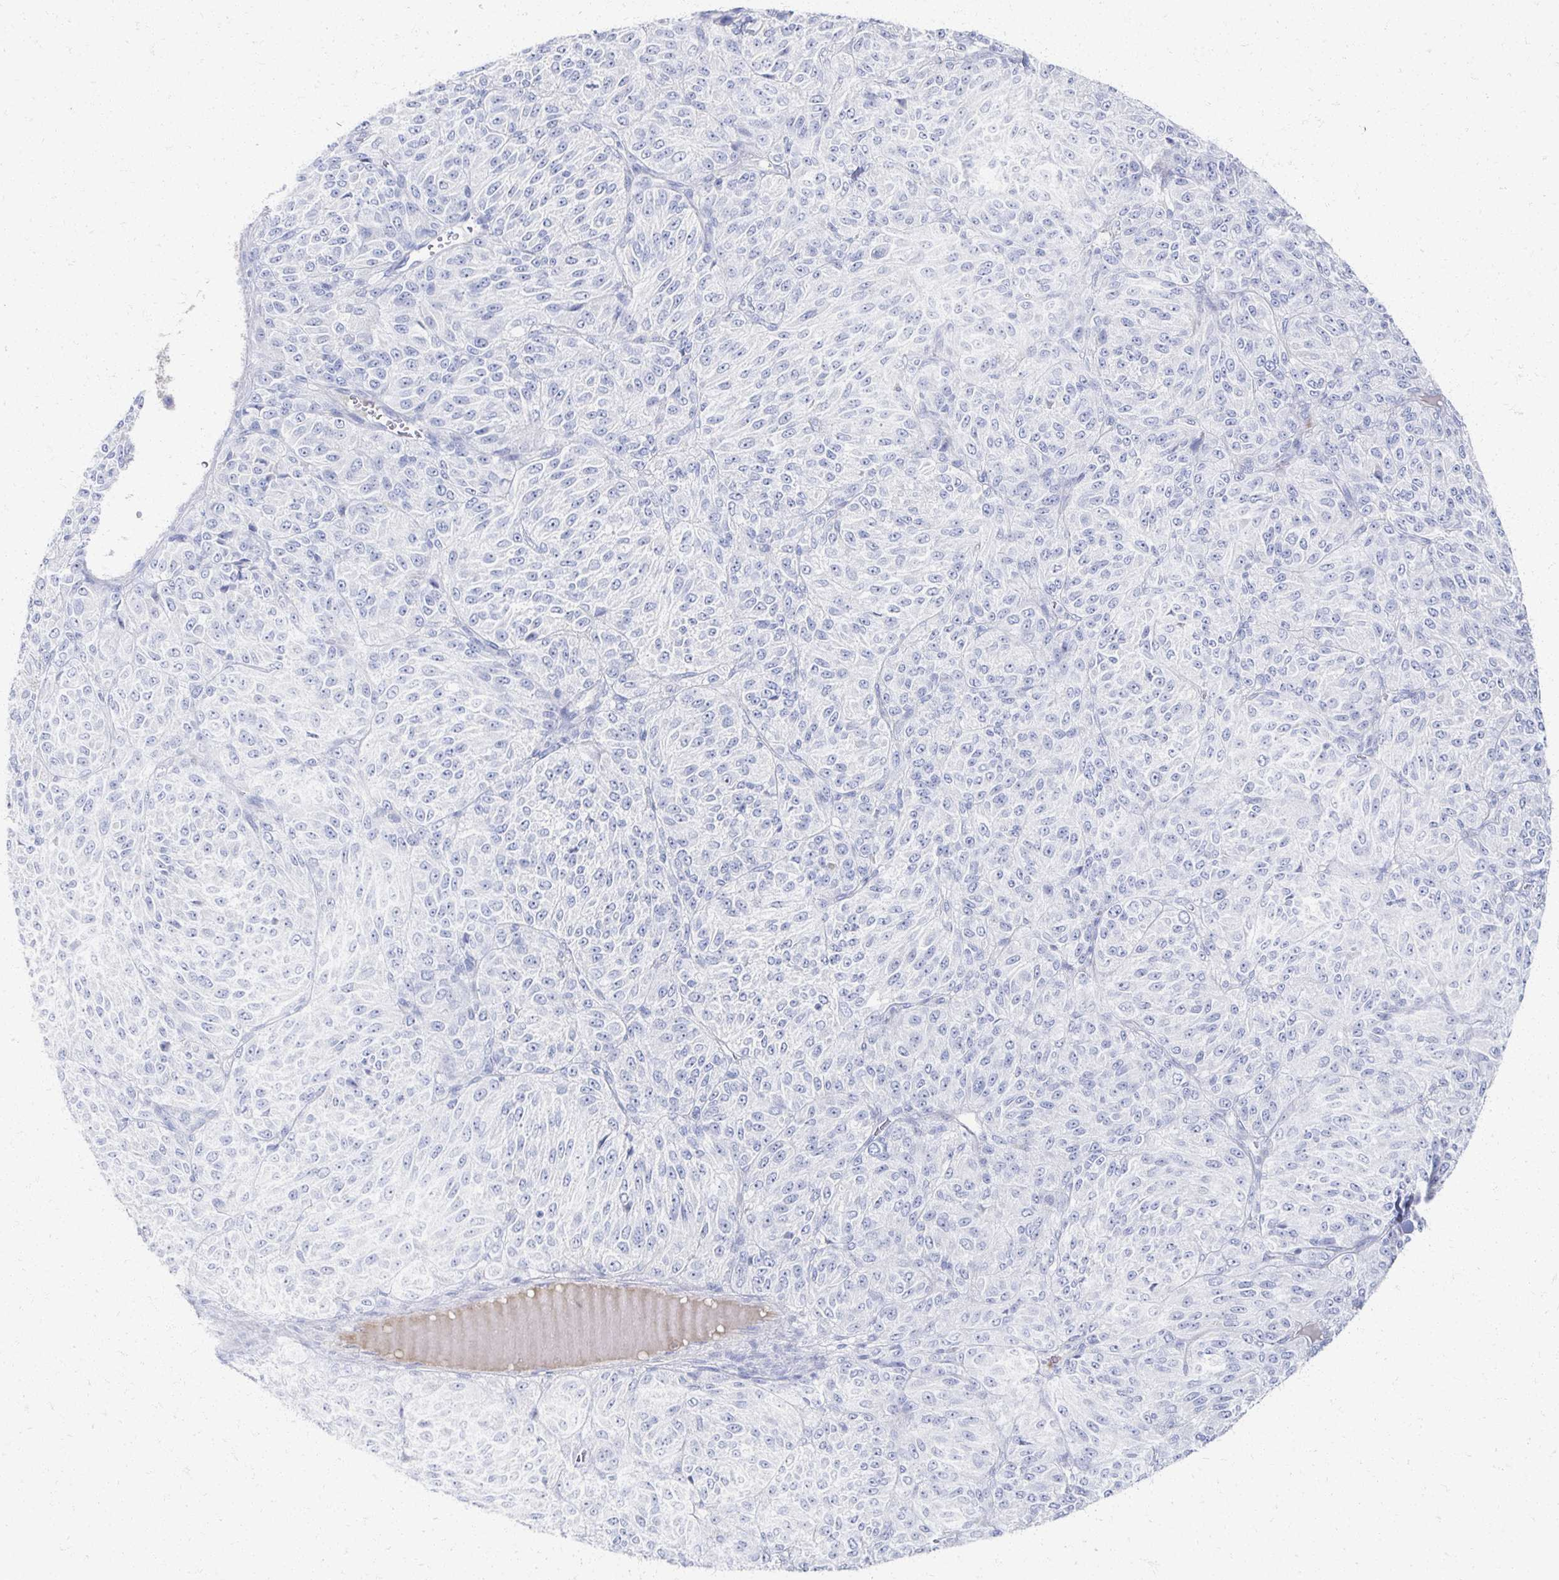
{"staining": {"intensity": "negative", "quantity": "none", "location": "none"}, "tissue": "melanoma", "cell_type": "Tumor cells", "image_type": "cancer", "snomed": [{"axis": "morphology", "description": "Malignant melanoma, Metastatic site"}, {"axis": "topography", "description": "Brain"}], "caption": "Immunohistochemical staining of malignant melanoma (metastatic site) reveals no significant staining in tumor cells. (DAB (3,3'-diaminobenzidine) immunohistochemistry with hematoxylin counter stain).", "gene": "PRR20A", "patient": {"sex": "female", "age": 56}}